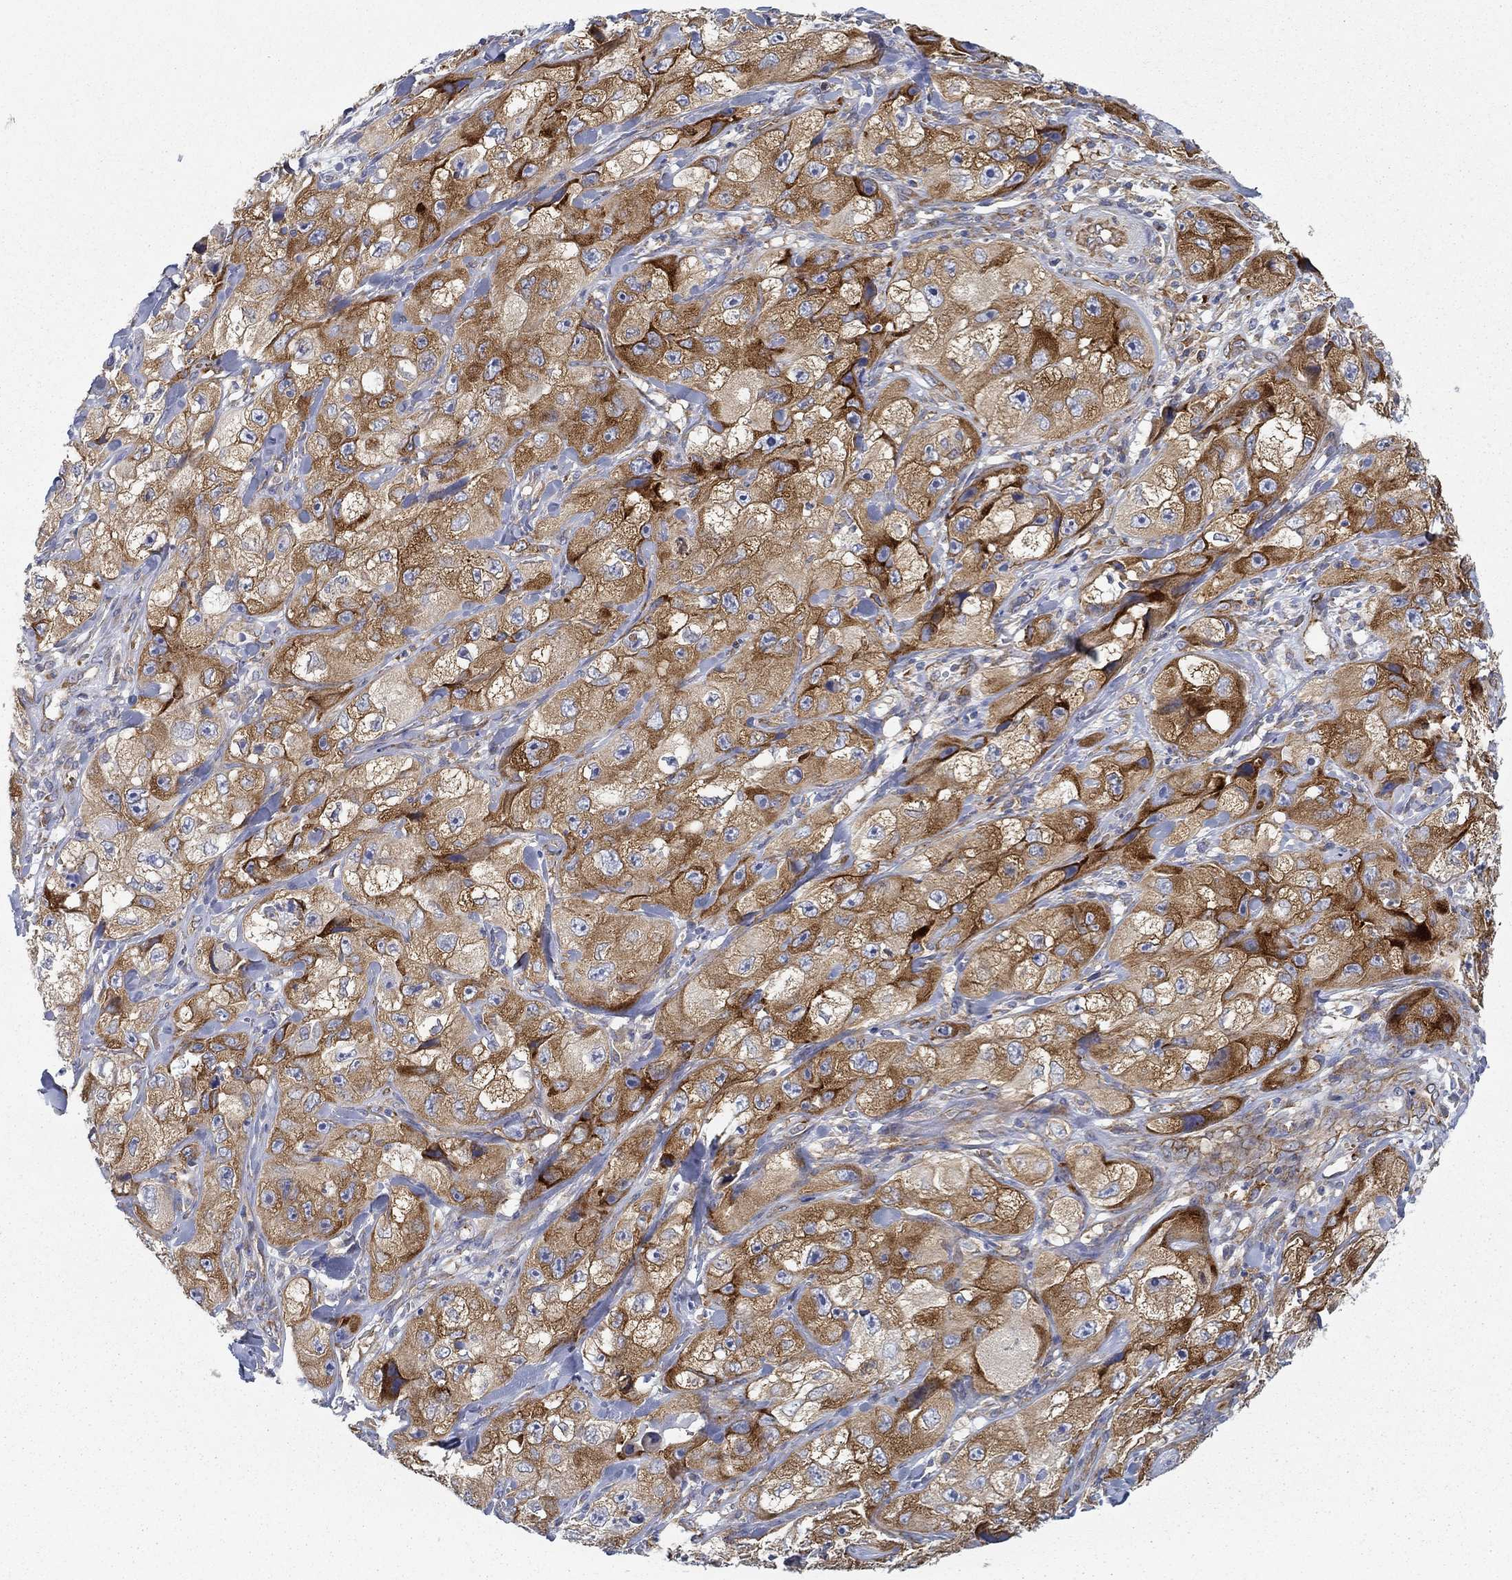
{"staining": {"intensity": "strong", "quantity": ">75%", "location": "cytoplasmic/membranous"}, "tissue": "skin cancer", "cell_type": "Tumor cells", "image_type": "cancer", "snomed": [{"axis": "morphology", "description": "Squamous cell carcinoma, NOS"}, {"axis": "topography", "description": "Skin"}, {"axis": "topography", "description": "Subcutis"}], "caption": "High-magnification brightfield microscopy of skin squamous cell carcinoma stained with DAB (3,3'-diaminobenzidine) (brown) and counterstained with hematoxylin (blue). tumor cells exhibit strong cytoplasmic/membranous expression is identified in approximately>75% of cells.", "gene": "FXR1", "patient": {"sex": "male", "age": 73}}